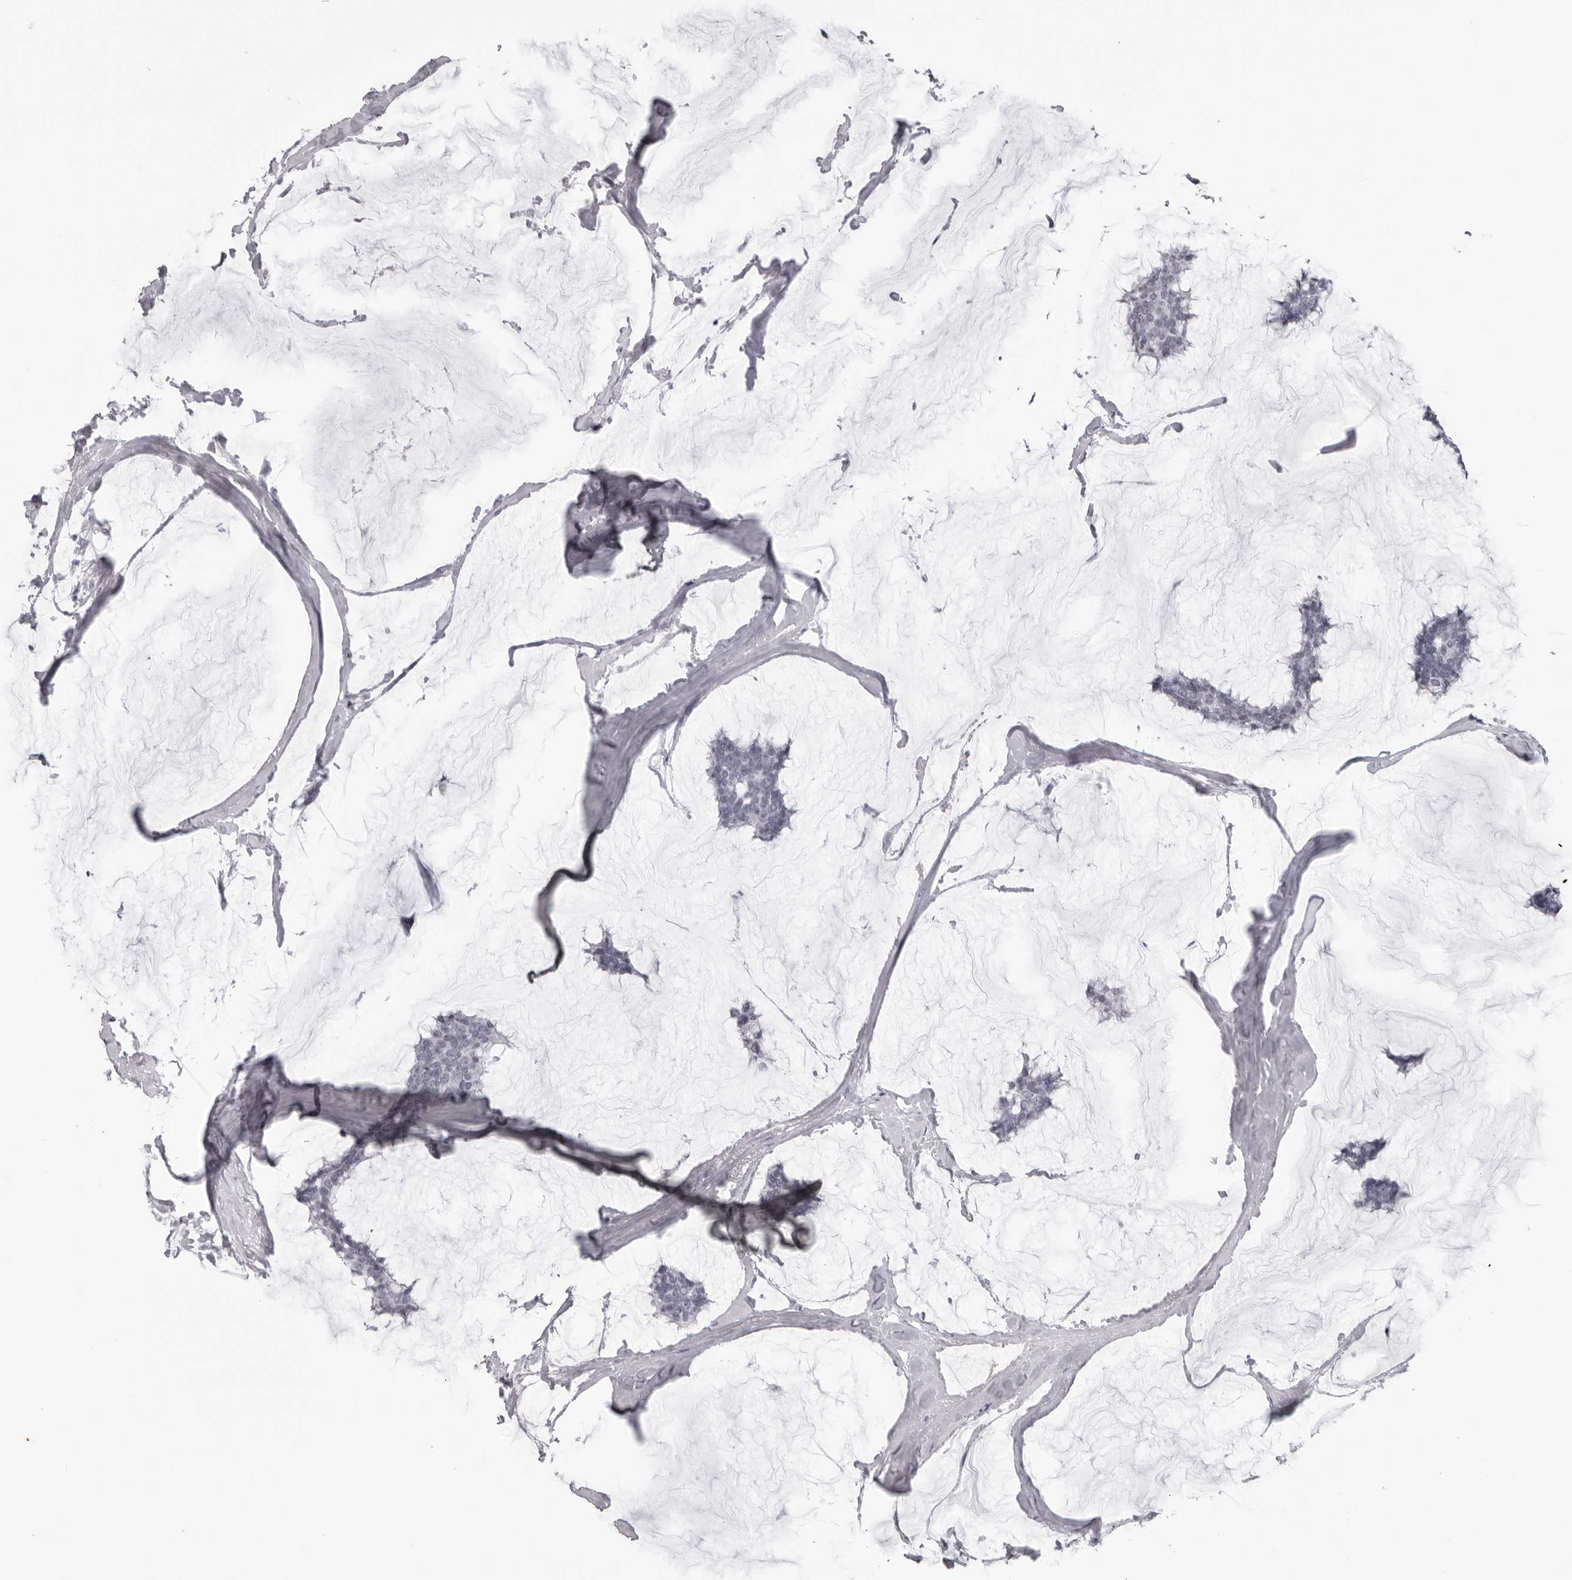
{"staining": {"intensity": "negative", "quantity": "none", "location": "none"}, "tissue": "breast cancer", "cell_type": "Tumor cells", "image_type": "cancer", "snomed": [{"axis": "morphology", "description": "Duct carcinoma"}, {"axis": "topography", "description": "Breast"}], "caption": "Tumor cells show no significant positivity in breast cancer (invasive ductal carcinoma).", "gene": "ESPN", "patient": {"sex": "female", "age": 93}}